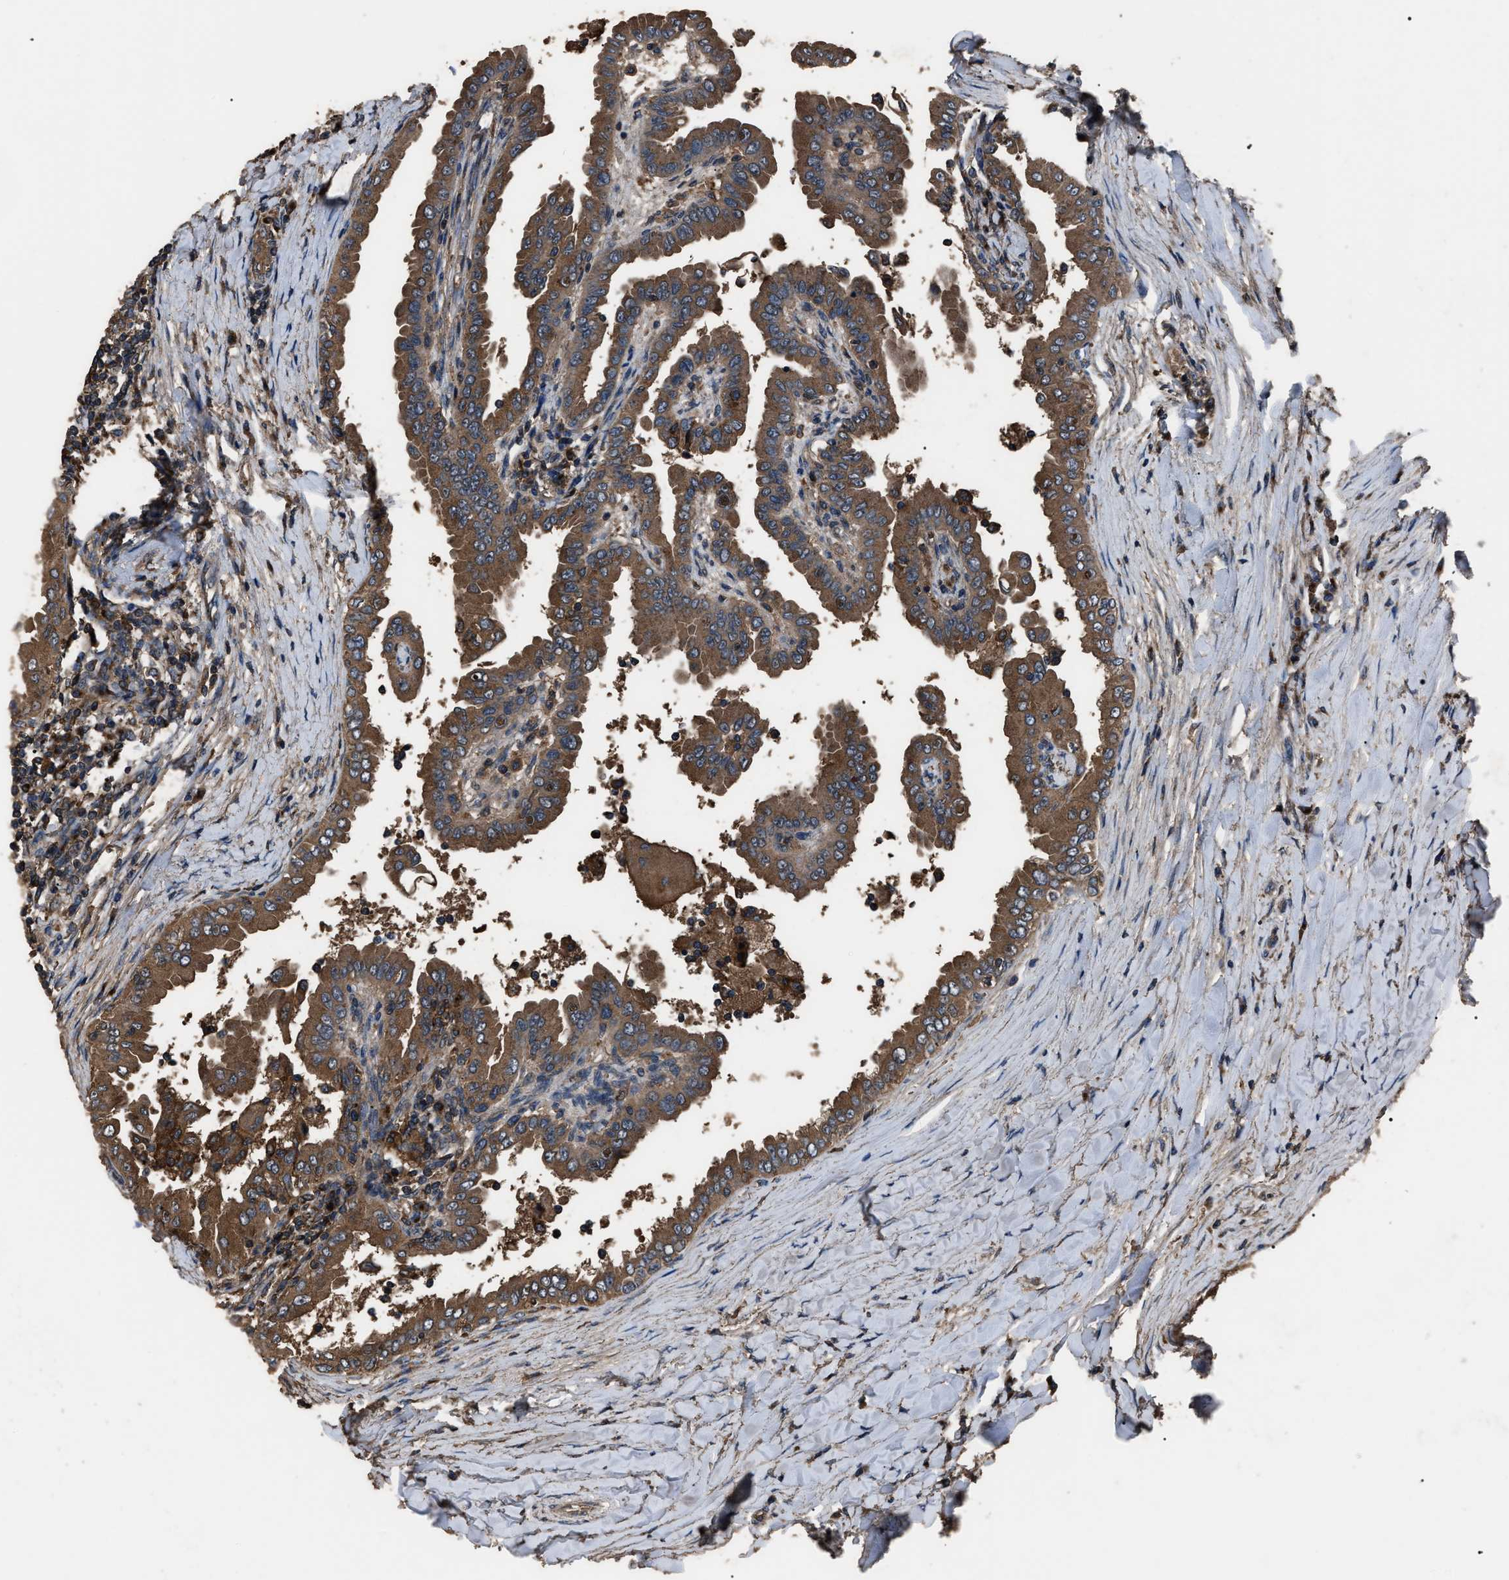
{"staining": {"intensity": "moderate", "quantity": ">75%", "location": "cytoplasmic/membranous"}, "tissue": "thyroid cancer", "cell_type": "Tumor cells", "image_type": "cancer", "snomed": [{"axis": "morphology", "description": "Papillary adenocarcinoma, NOS"}, {"axis": "topography", "description": "Thyroid gland"}], "caption": "Brown immunohistochemical staining in thyroid cancer exhibits moderate cytoplasmic/membranous staining in about >75% of tumor cells.", "gene": "RNF216", "patient": {"sex": "male", "age": 33}}